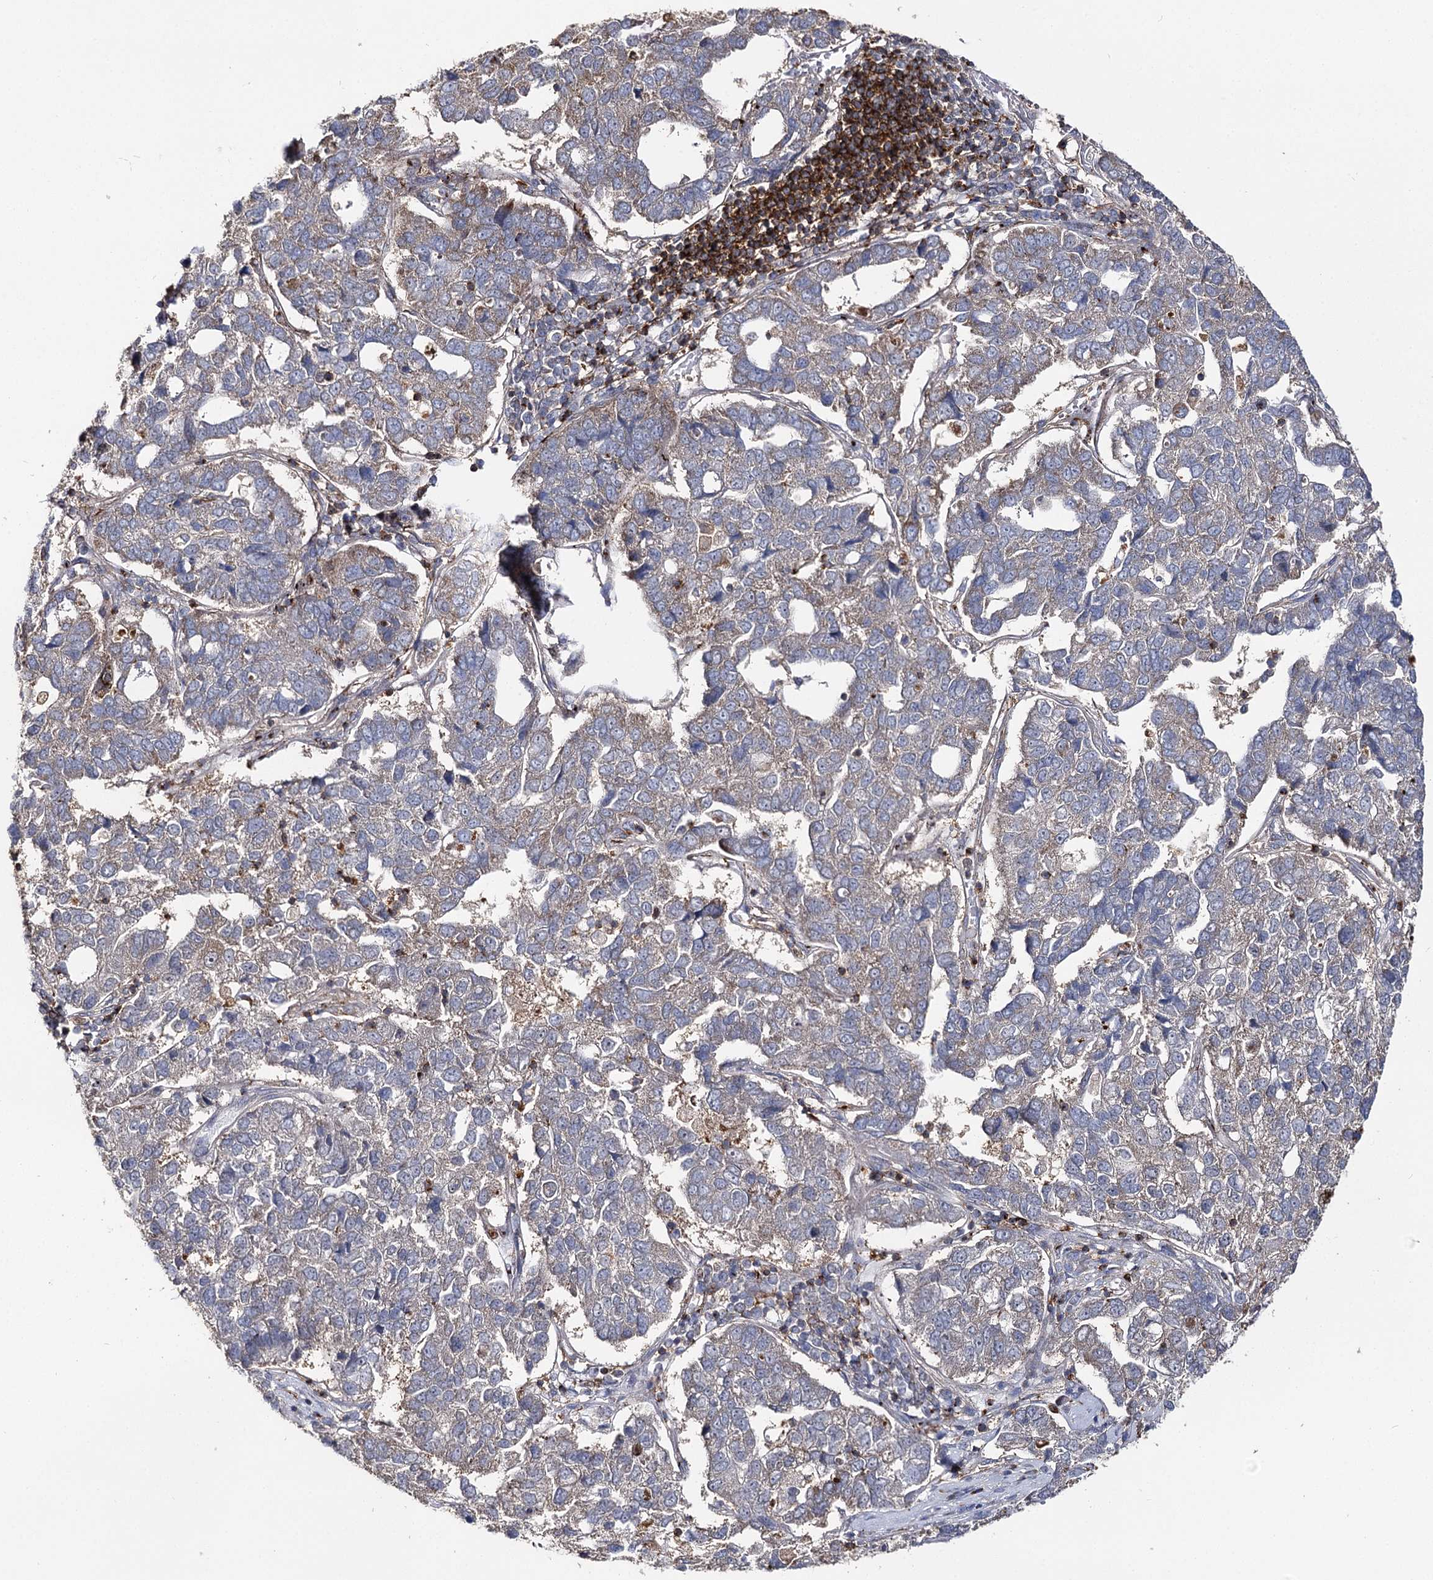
{"staining": {"intensity": "strong", "quantity": "<25%", "location": "cytoplasmic/membranous"}, "tissue": "pancreatic cancer", "cell_type": "Tumor cells", "image_type": "cancer", "snomed": [{"axis": "morphology", "description": "Adenocarcinoma, NOS"}, {"axis": "topography", "description": "Pancreas"}], "caption": "An immunohistochemistry (IHC) histopathology image of tumor tissue is shown. Protein staining in brown shows strong cytoplasmic/membranous positivity in pancreatic adenocarcinoma within tumor cells.", "gene": "SEC24B", "patient": {"sex": "female", "age": 61}}